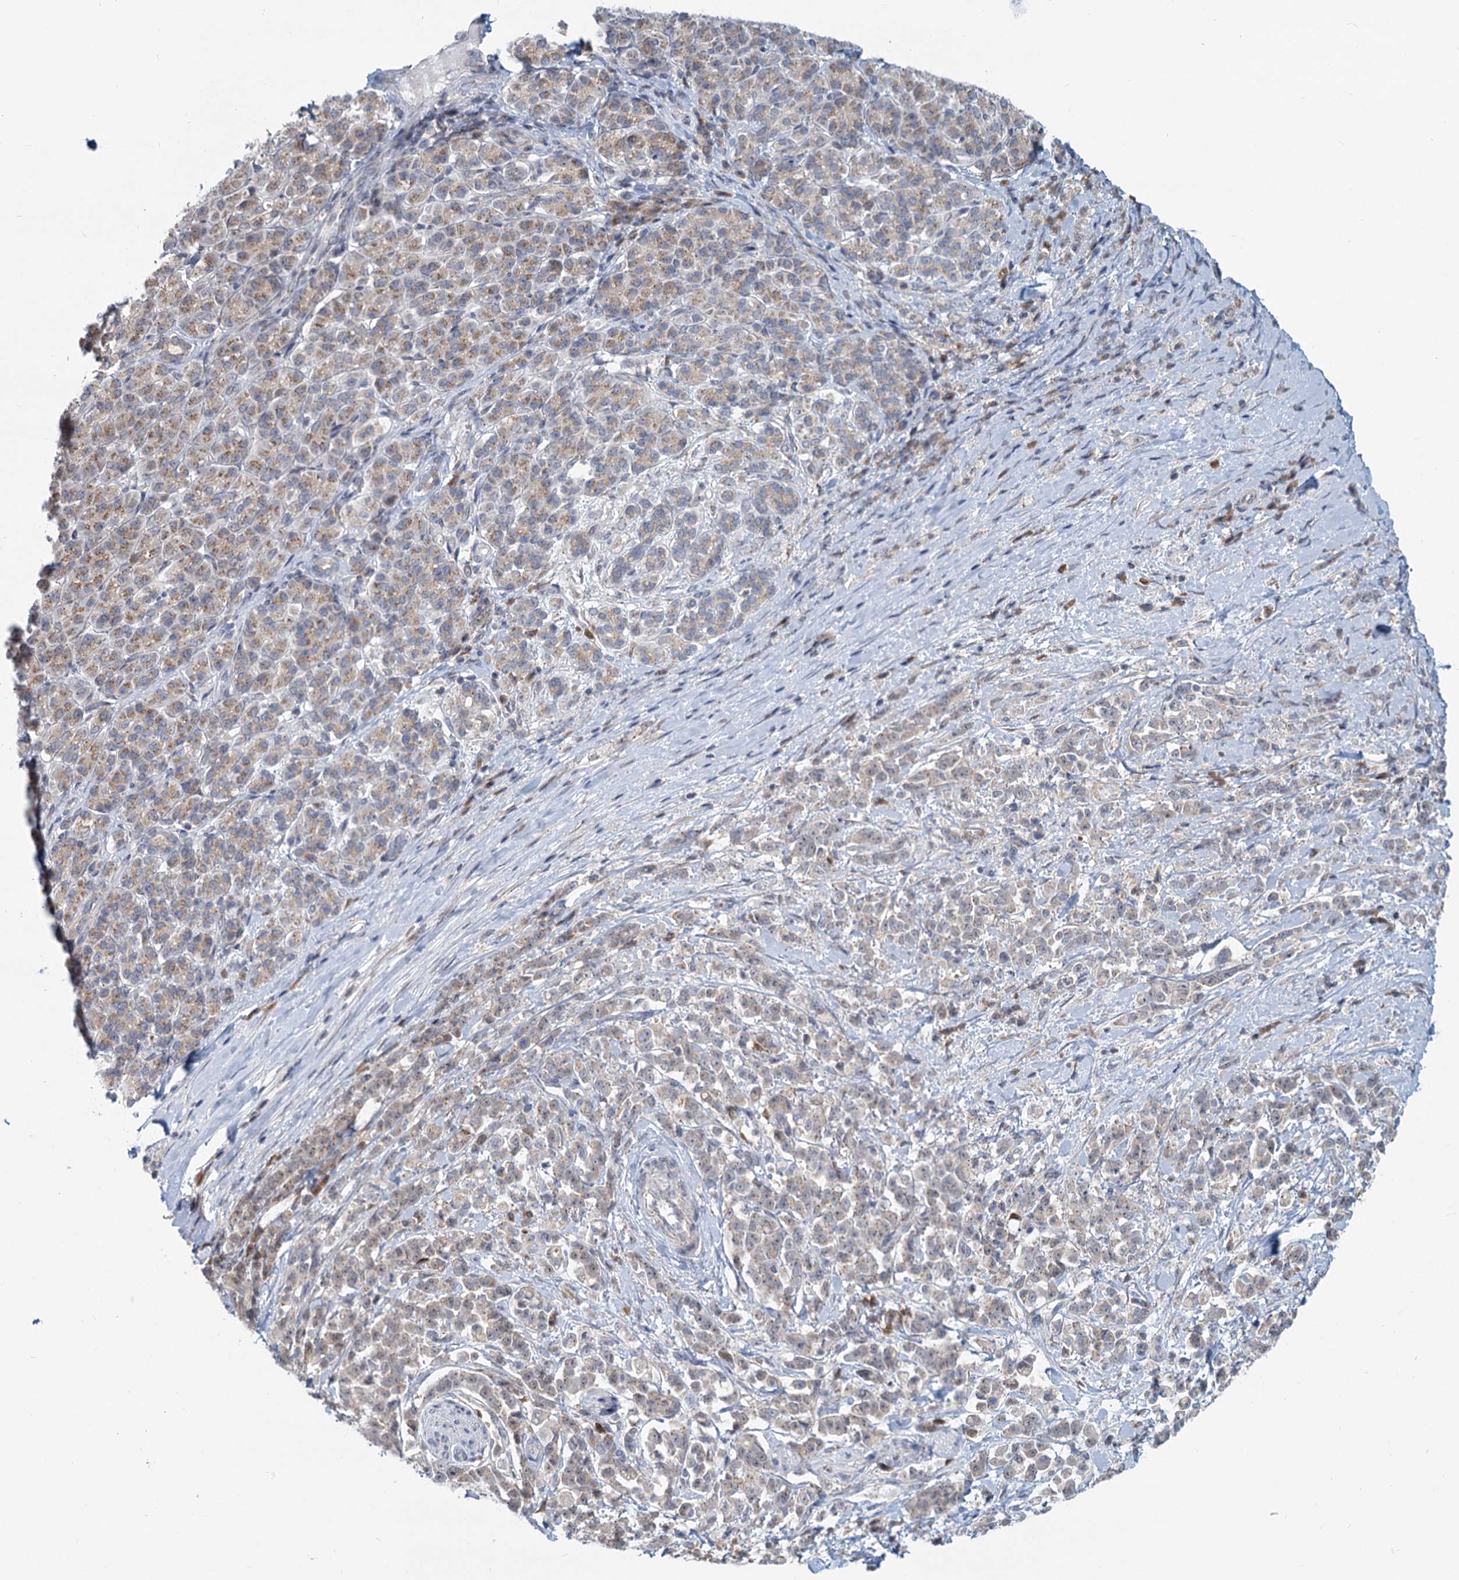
{"staining": {"intensity": "negative", "quantity": "none", "location": "none"}, "tissue": "pancreatic cancer", "cell_type": "Tumor cells", "image_type": "cancer", "snomed": [{"axis": "morphology", "description": "Normal tissue, NOS"}, {"axis": "morphology", "description": "Adenocarcinoma, NOS"}, {"axis": "topography", "description": "Pancreas"}], "caption": "Tumor cells are negative for protein expression in human pancreatic adenocarcinoma.", "gene": "STAP1", "patient": {"sex": "female", "age": 64}}